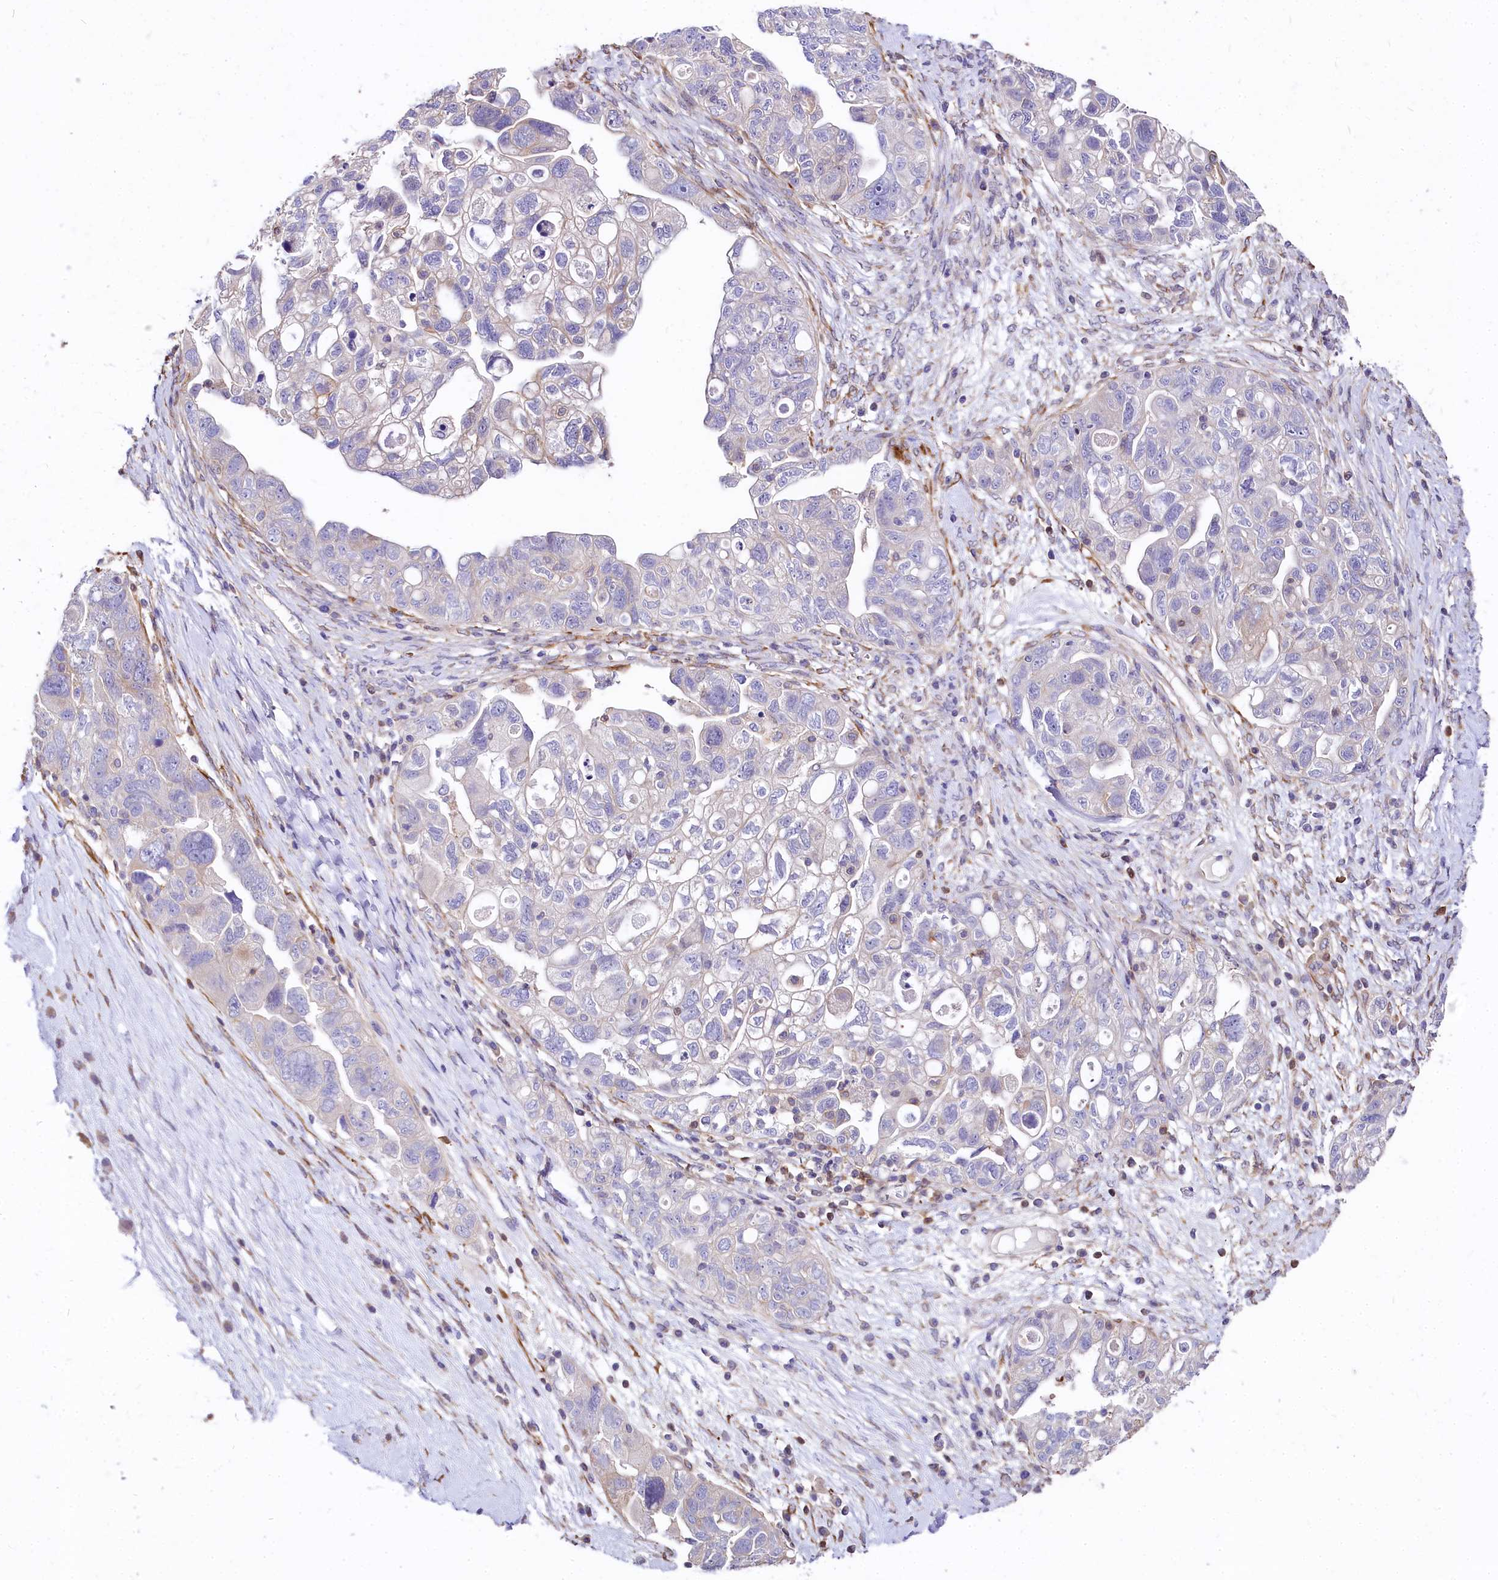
{"staining": {"intensity": "negative", "quantity": "none", "location": "none"}, "tissue": "ovarian cancer", "cell_type": "Tumor cells", "image_type": "cancer", "snomed": [{"axis": "morphology", "description": "Carcinoma, NOS"}, {"axis": "morphology", "description": "Cystadenocarcinoma, serous, NOS"}, {"axis": "topography", "description": "Ovary"}], "caption": "Immunohistochemistry (IHC) micrograph of neoplastic tissue: ovarian serous cystadenocarcinoma stained with DAB (3,3'-diaminobenzidine) displays no significant protein positivity in tumor cells. (DAB immunohistochemistry (IHC), high magnification).", "gene": "FCHSD2", "patient": {"sex": "female", "age": 69}}